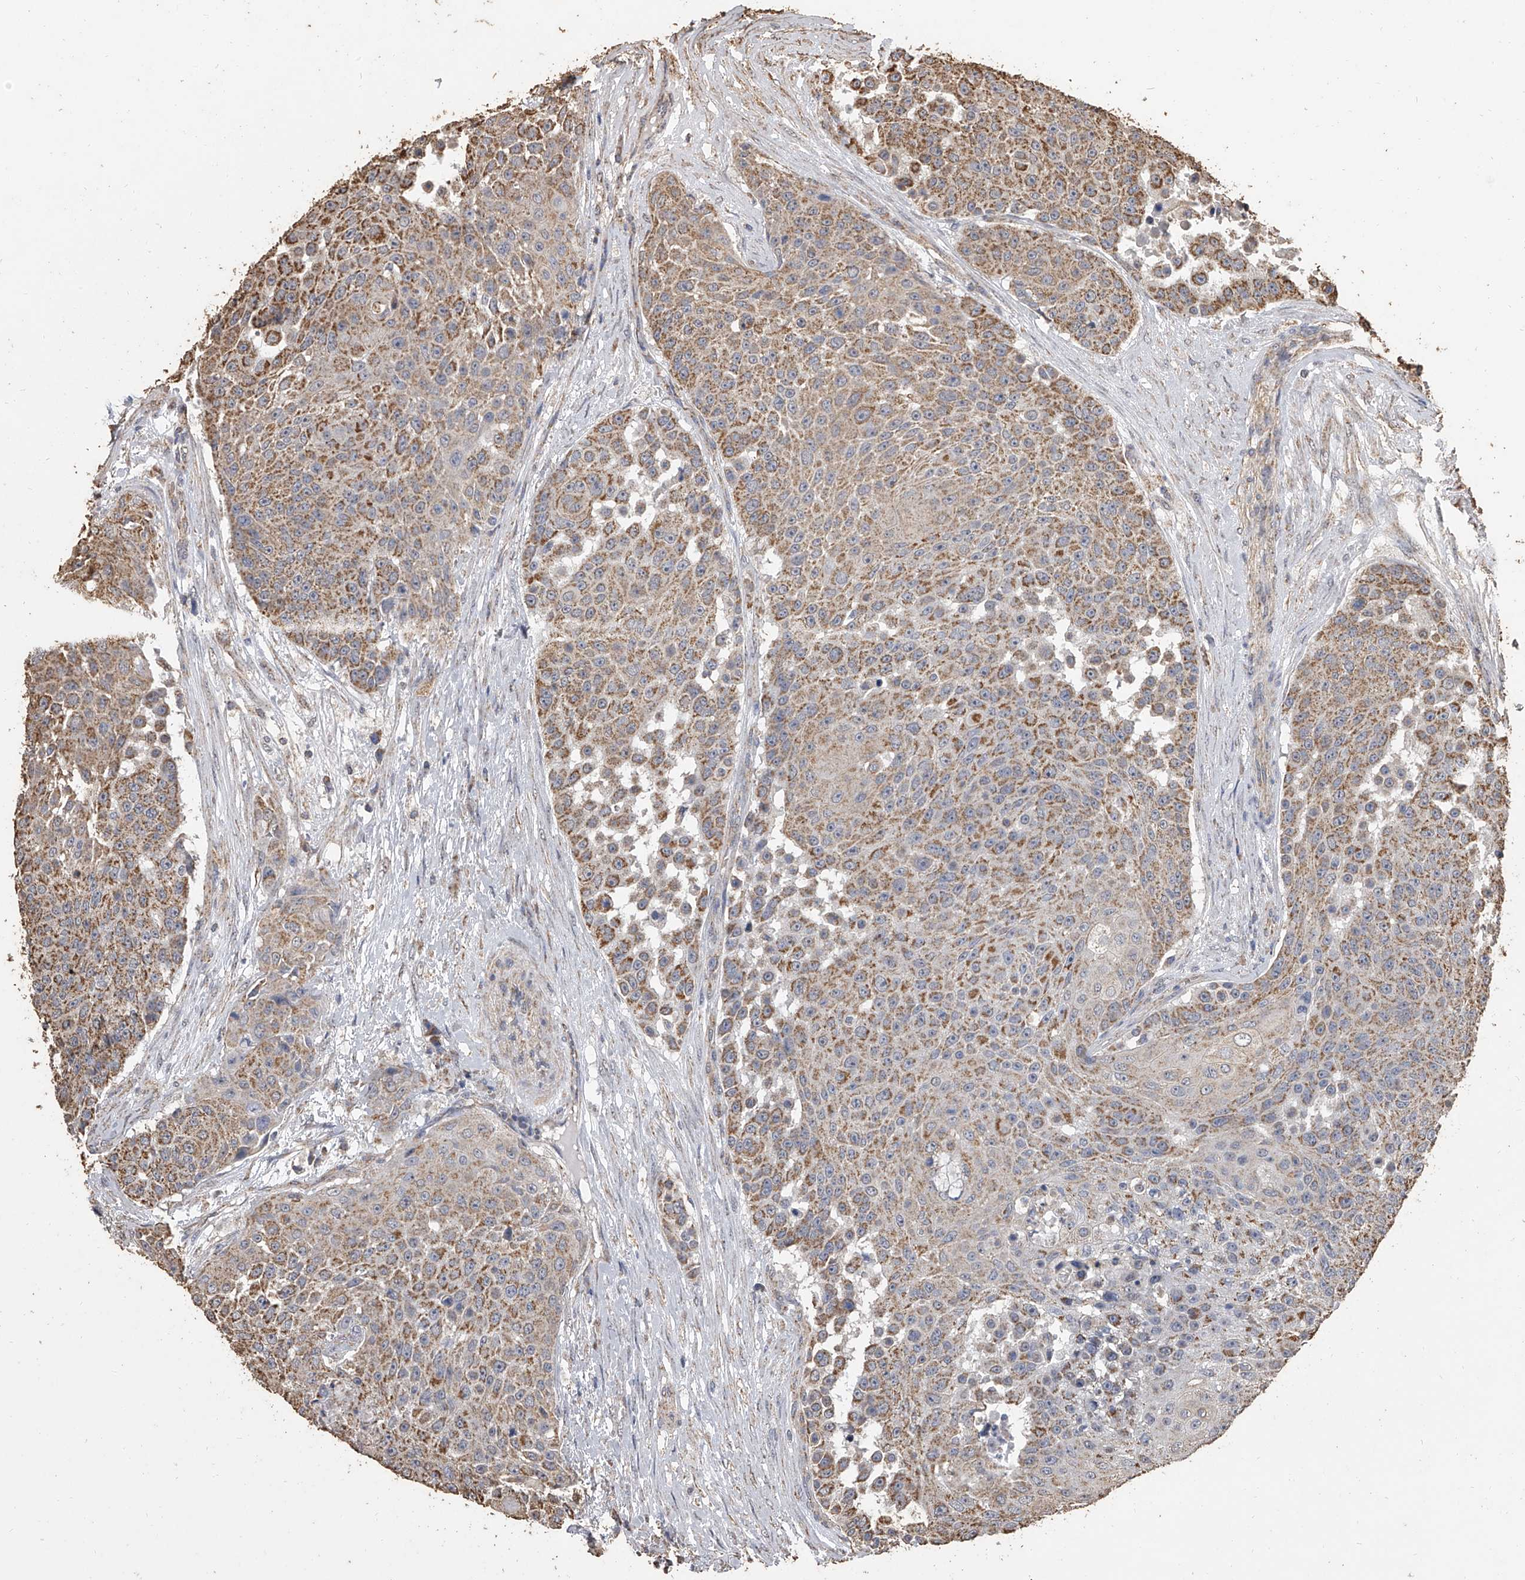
{"staining": {"intensity": "moderate", "quantity": ">75%", "location": "cytoplasmic/membranous"}, "tissue": "urothelial cancer", "cell_type": "Tumor cells", "image_type": "cancer", "snomed": [{"axis": "morphology", "description": "Urothelial carcinoma, High grade"}, {"axis": "topography", "description": "Urinary bladder"}], "caption": "High-grade urothelial carcinoma tissue displays moderate cytoplasmic/membranous staining in approximately >75% of tumor cells, visualized by immunohistochemistry. (IHC, brightfield microscopy, high magnification).", "gene": "MRPL28", "patient": {"sex": "female", "age": 63}}